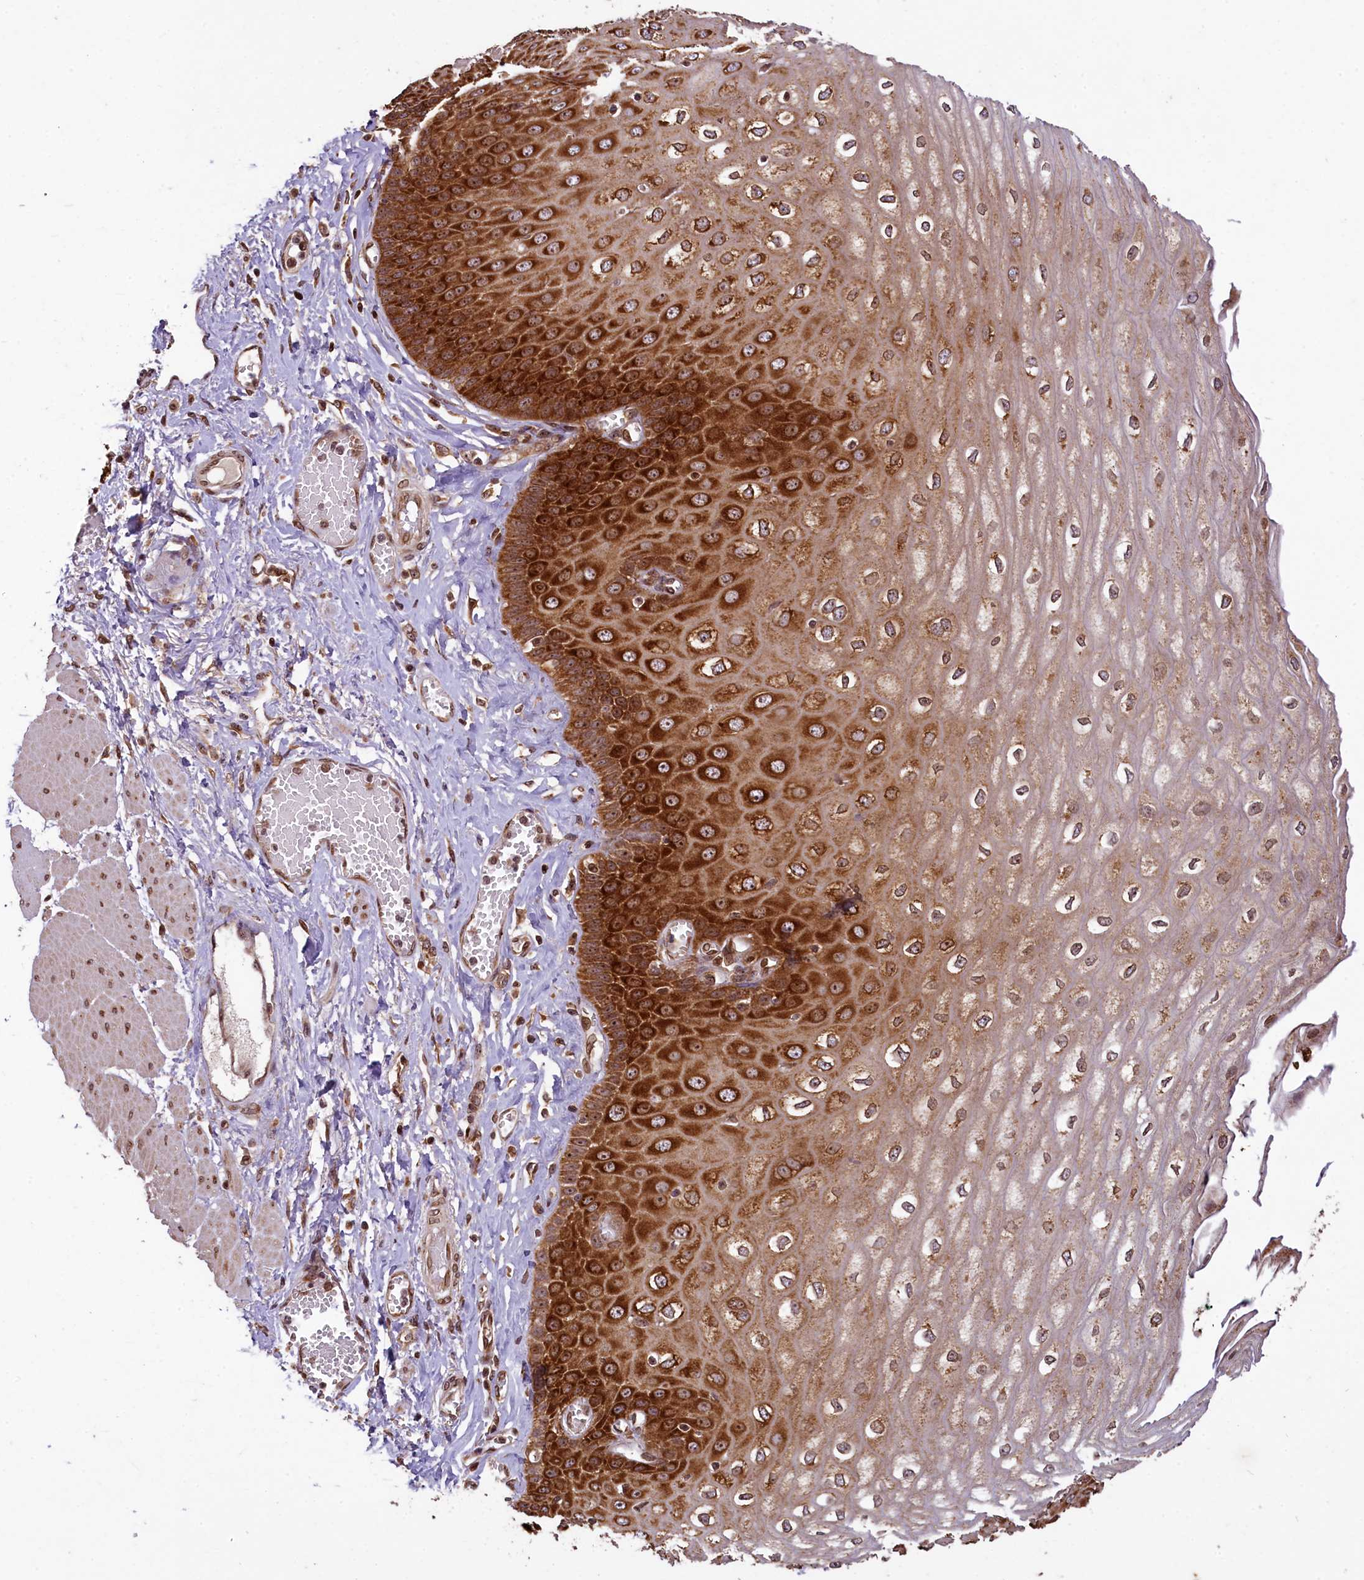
{"staining": {"intensity": "strong", "quantity": ">75%", "location": "cytoplasmic/membranous,nuclear"}, "tissue": "esophagus", "cell_type": "Squamous epithelial cells", "image_type": "normal", "snomed": [{"axis": "morphology", "description": "Normal tissue, NOS"}, {"axis": "topography", "description": "Esophagus"}], "caption": "Esophagus stained with DAB (3,3'-diaminobenzidine) IHC displays high levels of strong cytoplasmic/membranous,nuclear staining in about >75% of squamous epithelial cells.", "gene": "LARP4", "patient": {"sex": "male", "age": 60}}